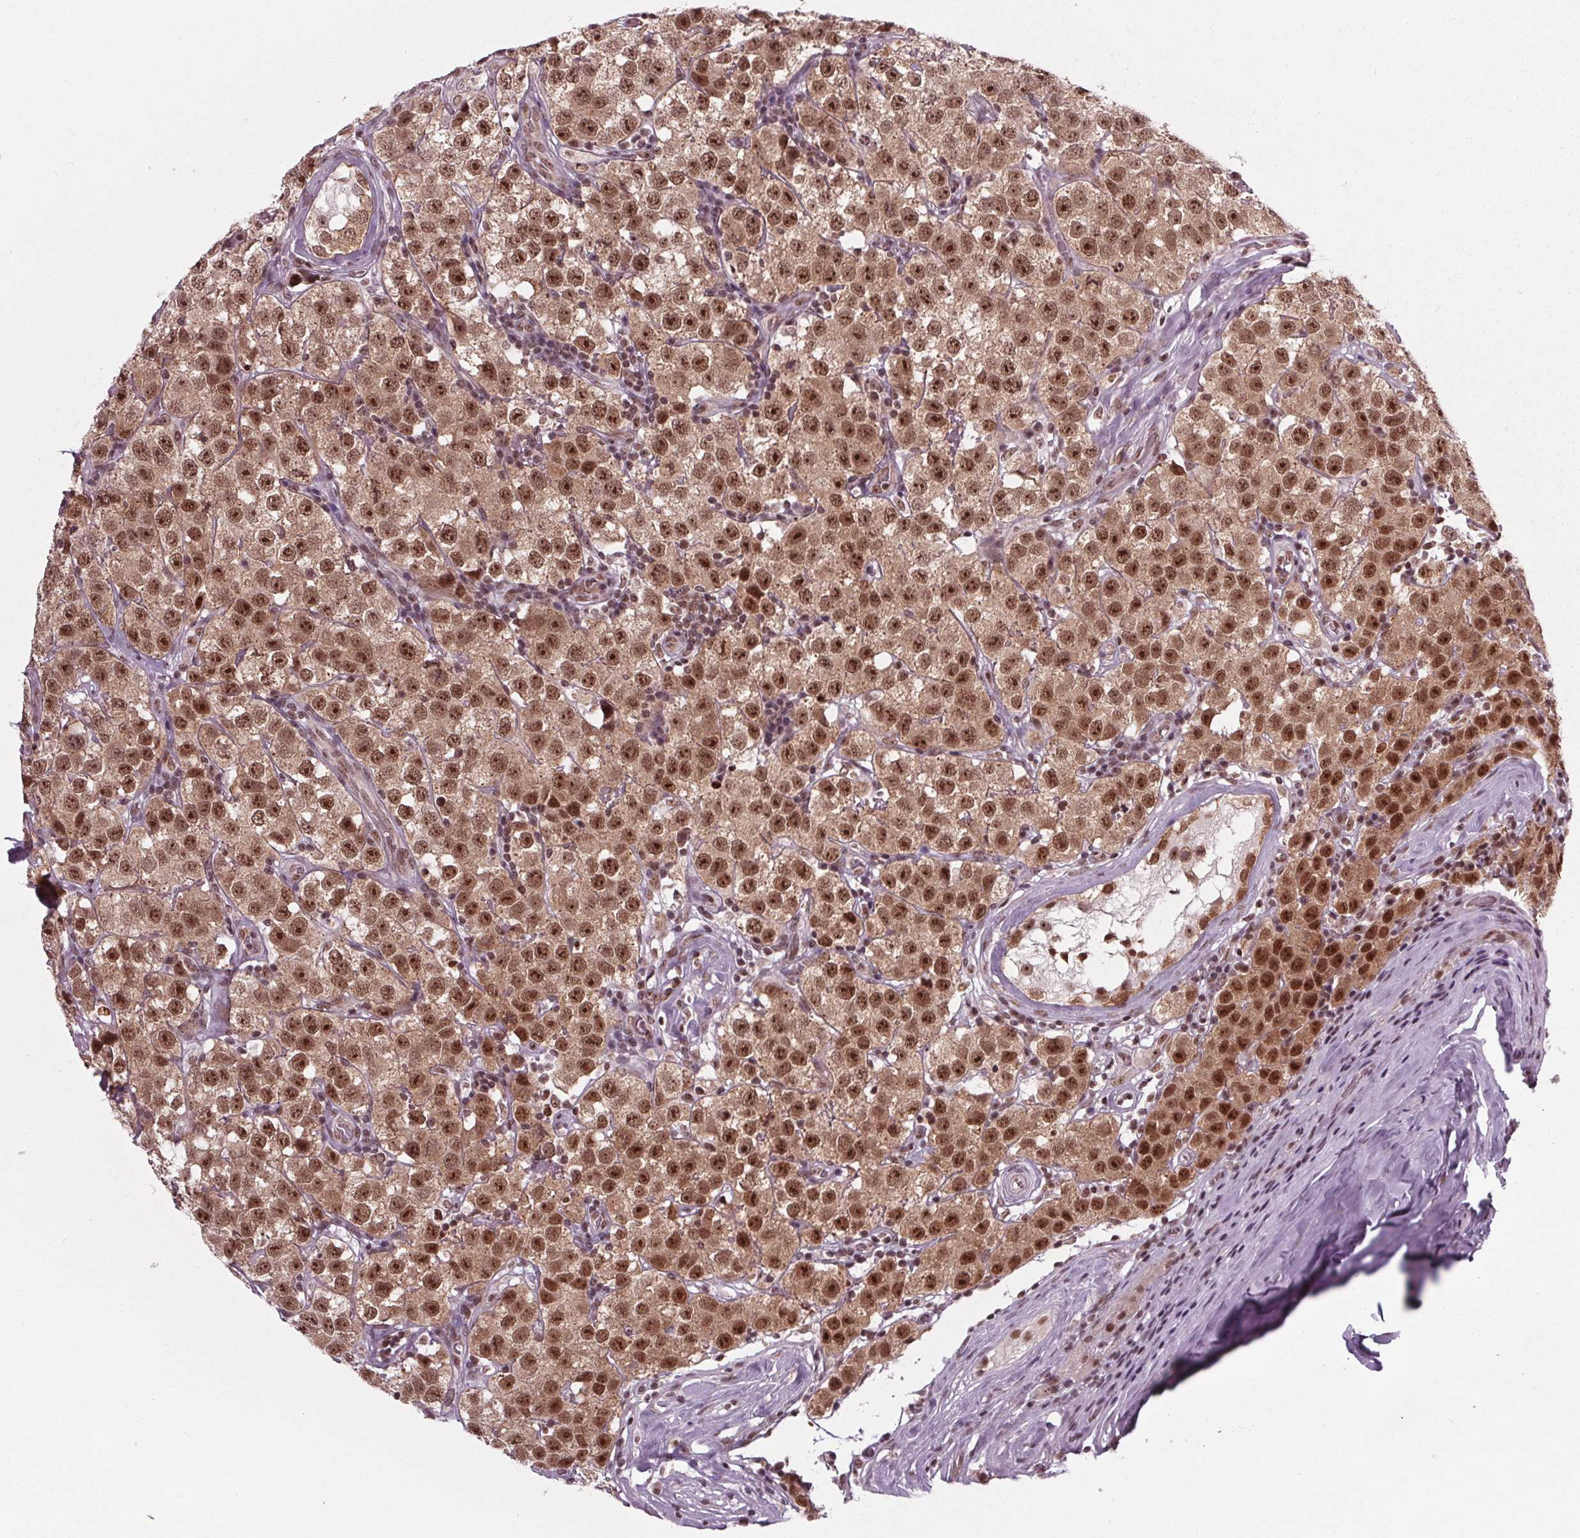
{"staining": {"intensity": "strong", "quantity": ">75%", "location": "cytoplasmic/membranous,nuclear"}, "tissue": "testis cancer", "cell_type": "Tumor cells", "image_type": "cancer", "snomed": [{"axis": "morphology", "description": "Seminoma, NOS"}, {"axis": "topography", "description": "Testis"}], "caption": "A high amount of strong cytoplasmic/membranous and nuclear expression is seen in about >75% of tumor cells in testis cancer (seminoma) tissue.", "gene": "DDX41", "patient": {"sex": "male", "age": 34}}